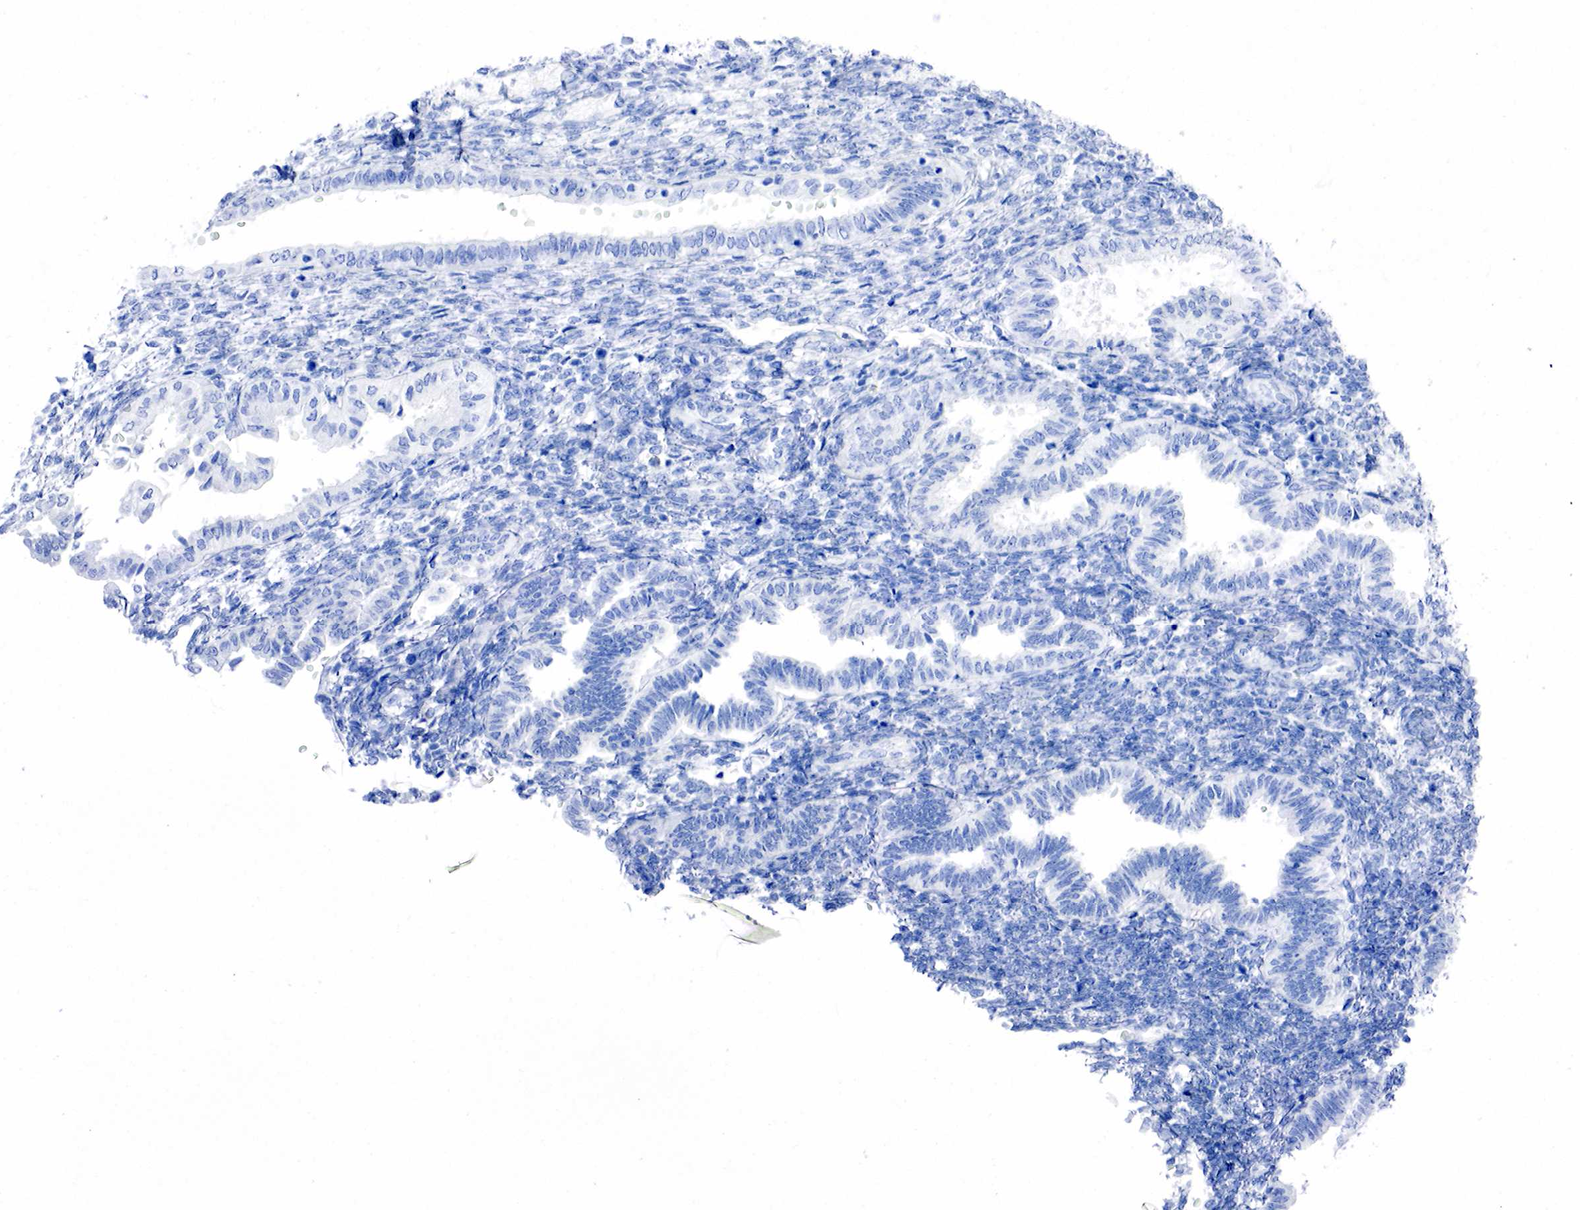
{"staining": {"intensity": "negative", "quantity": "none", "location": "none"}, "tissue": "endometrium", "cell_type": "Cells in endometrial stroma", "image_type": "normal", "snomed": [{"axis": "morphology", "description": "Normal tissue, NOS"}, {"axis": "topography", "description": "Endometrium"}], "caption": "Immunohistochemistry photomicrograph of unremarkable endometrium: human endometrium stained with DAB (3,3'-diaminobenzidine) displays no significant protein expression in cells in endometrial stroma.", "gene": "PTH", "patient": {"sex": "female", "age": 36}}